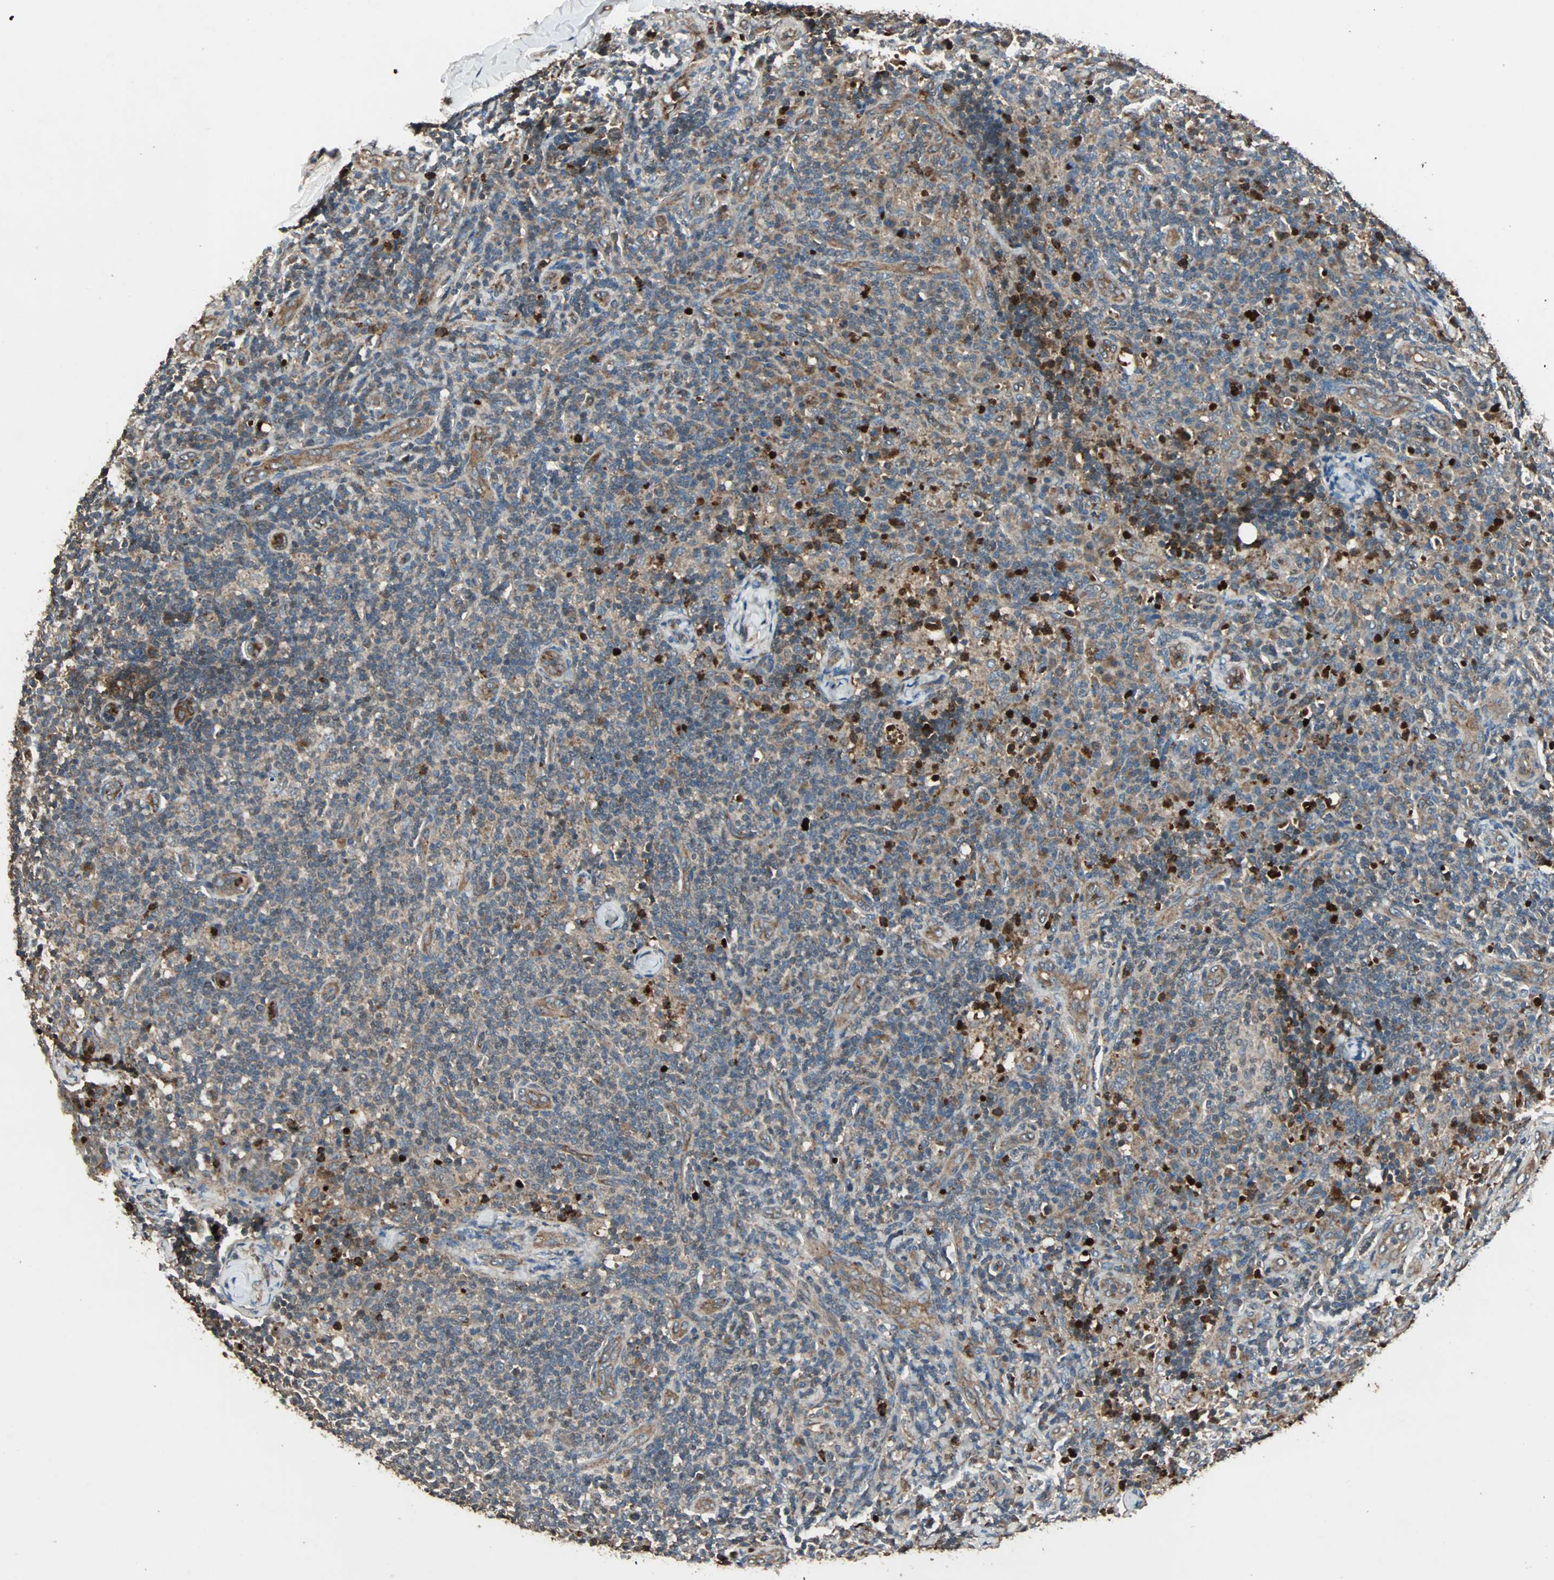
{"staining": {"intensity": "moderate", "quantity": ">75%", "location": "cytoplasmic/membranous"}, "tissue": "lymph node", "cell_type": "Germinal center cells", "image_type": "normal", "snomed": [{"axis": "morphology", "description": "Normal tissue, NOS"}, {"axis": "morphology", "description": "Inflammation, NOS"}, {"axis": "topography", "description": "Lymph node"}], "caption": "A photomicrograph of lymph node stained for a protein demonstrates moderate cytoplasmic/membranous brown staining in germinal center cells.", "gene": "GCK", "patient": {"sex": "male", "age": 46}}